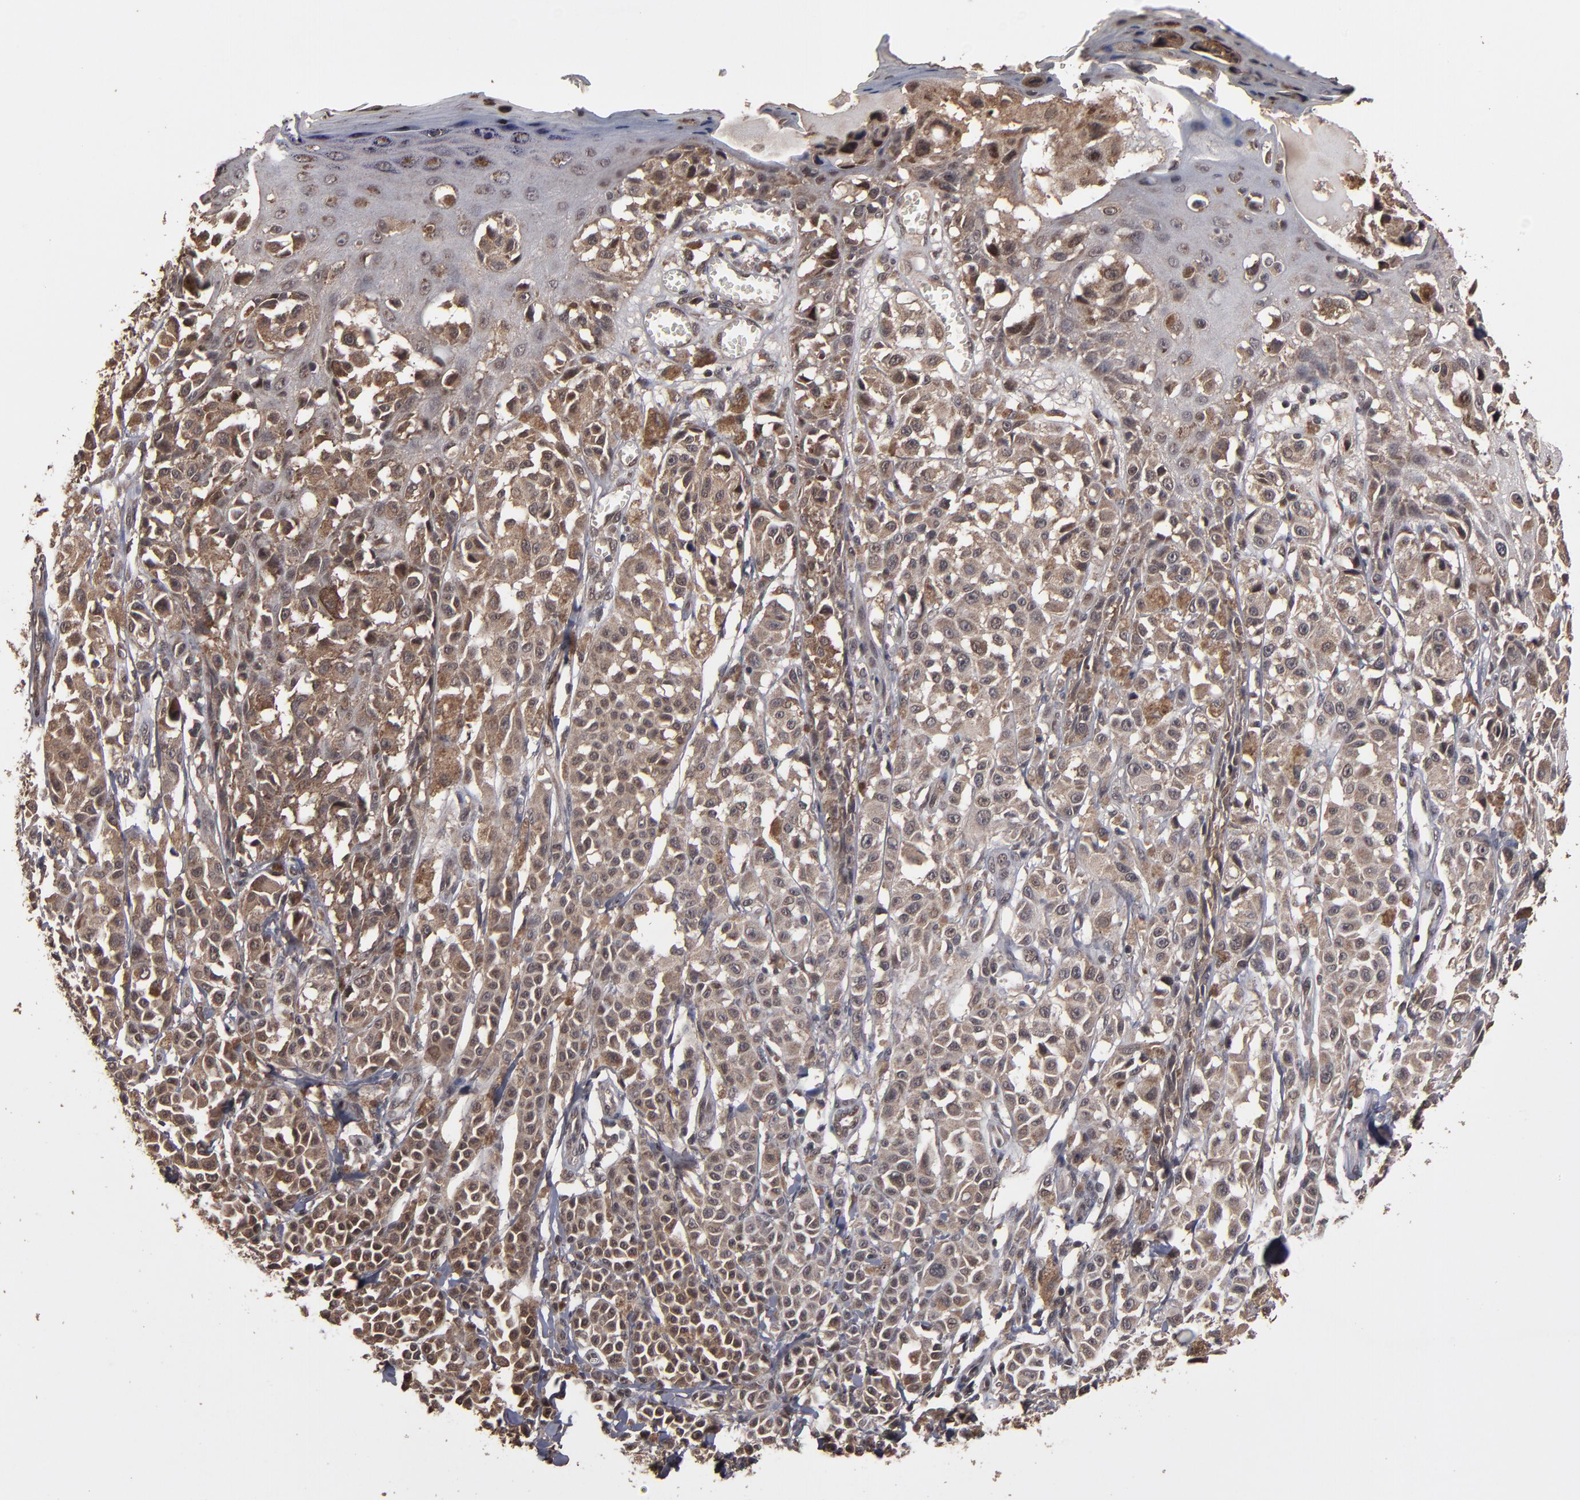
{"staining": {"intensity": "weak", "quantity": ">75%", "location": "cytoplasmic/membranous"}, "tissue": "melanoma", "cell_type": "Tumor cells", "image_type": "cancer", "snomed": [{"axis": "morphology", "description": "Malignant melanoma, NOS"}, {"axis": "topography", "description": "Skin"}], "caption": "The histopathology image displays a brown stain indicating the presence of a protein in the cytoplasmic/membranous of tumor cells in malignant melanoma.", "gene": "NXF2B", "patient": {"sex": "female", "age": 38}}